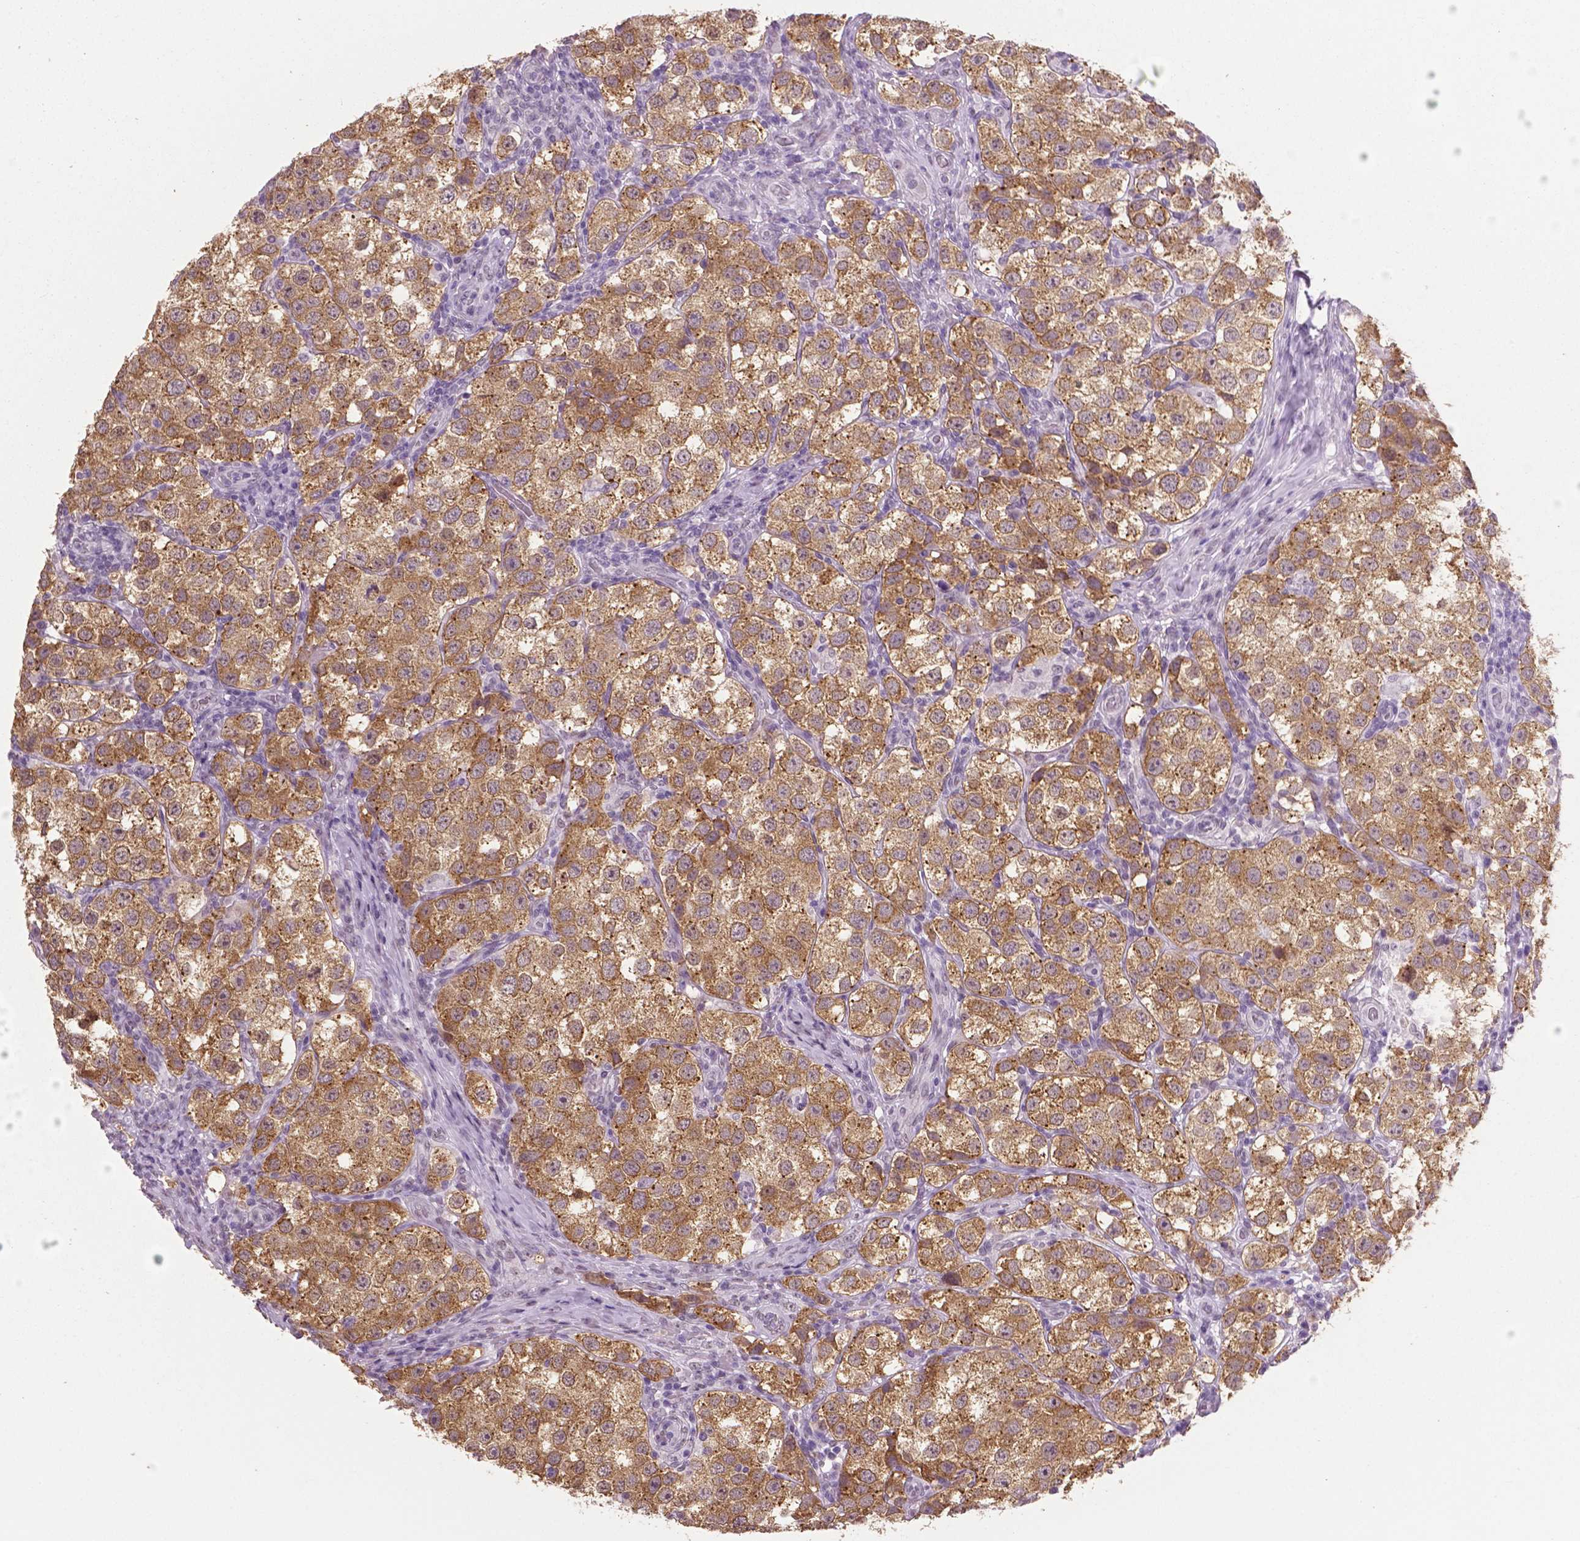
{"staining": {"intensity": "moderate", "quantity": ">75%", "location": "cytoplasmic/membranous"}, "tissue": "testis cancer", "cell_type": "Tumor cells", "image_type": "cancer", "snomed": [{"axis": "morphology", "description": "Seminoma, NOS"}, {"axis": "topography", "description": "Testis"}], "caption": "Protein positivity by immunohistochemistry shows moderate cytoplasmic/membranous positivity in approximately >75% of tumor cells in testis cancer (seminoma).", "gene": "IGF2BP1", "patient": {"sex": "male", "age": 37}}